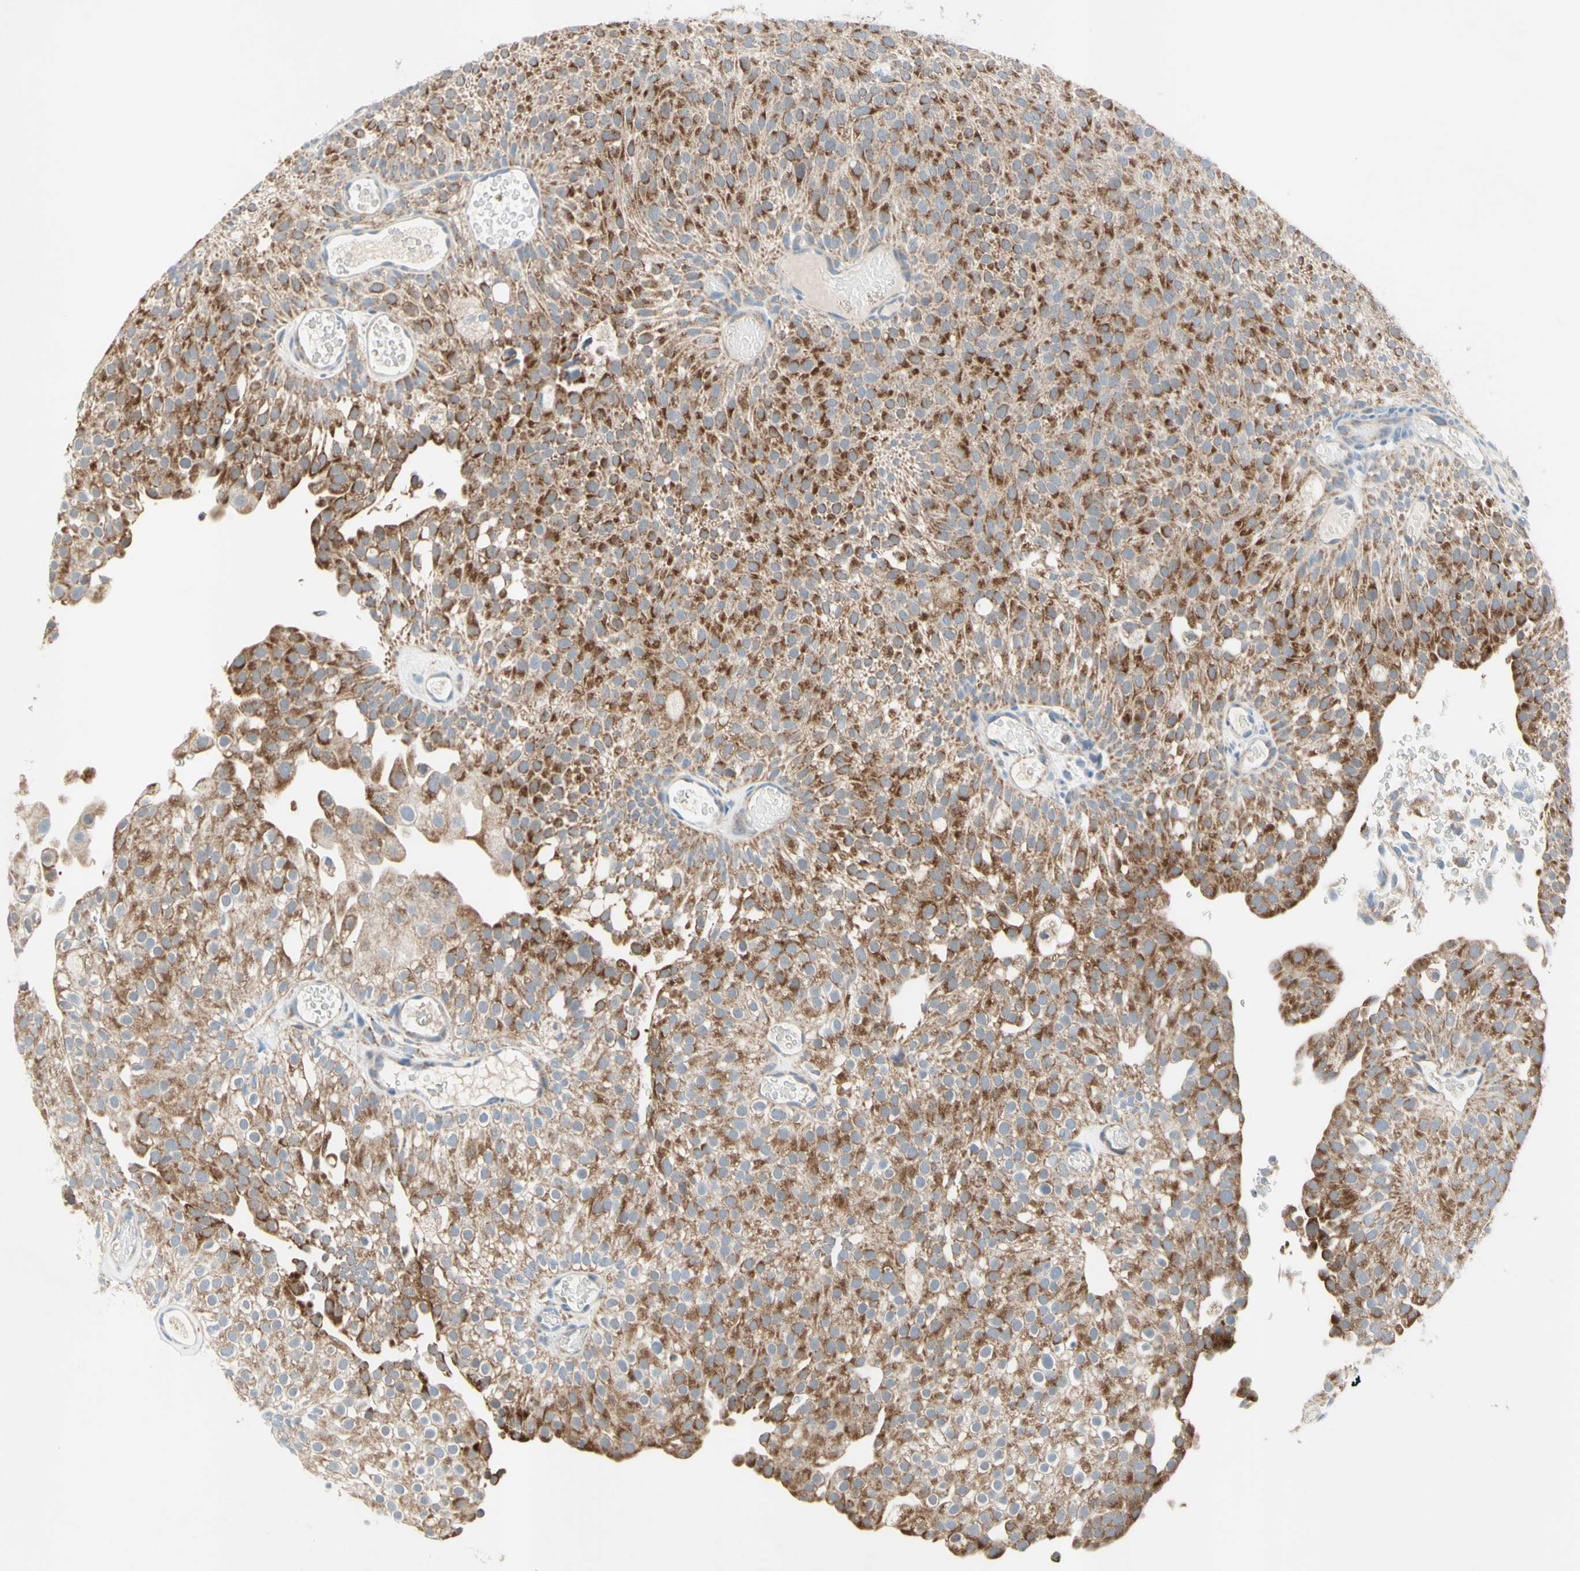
{"staining": {"intensity": "moderate", "quantity": ">75%", "location": "cytoplasmic/membranous"}, "tissue": "urothelial cancer", "cell_type": "Tumor cells", "image_type": "cancer", "snomed": [{"axis": "morphology", "description": "Urothelial carcinoma, Low grade"}, {"axis": "topography", "description": "Urinary bladder"}], "caption": "A brown stain highlights moderate cytoplasmic/membranous staining of a protein in human urothelial cancer tumor cells.", "gene": "MFF", "patient": {"sex": "male", "age": 78}}